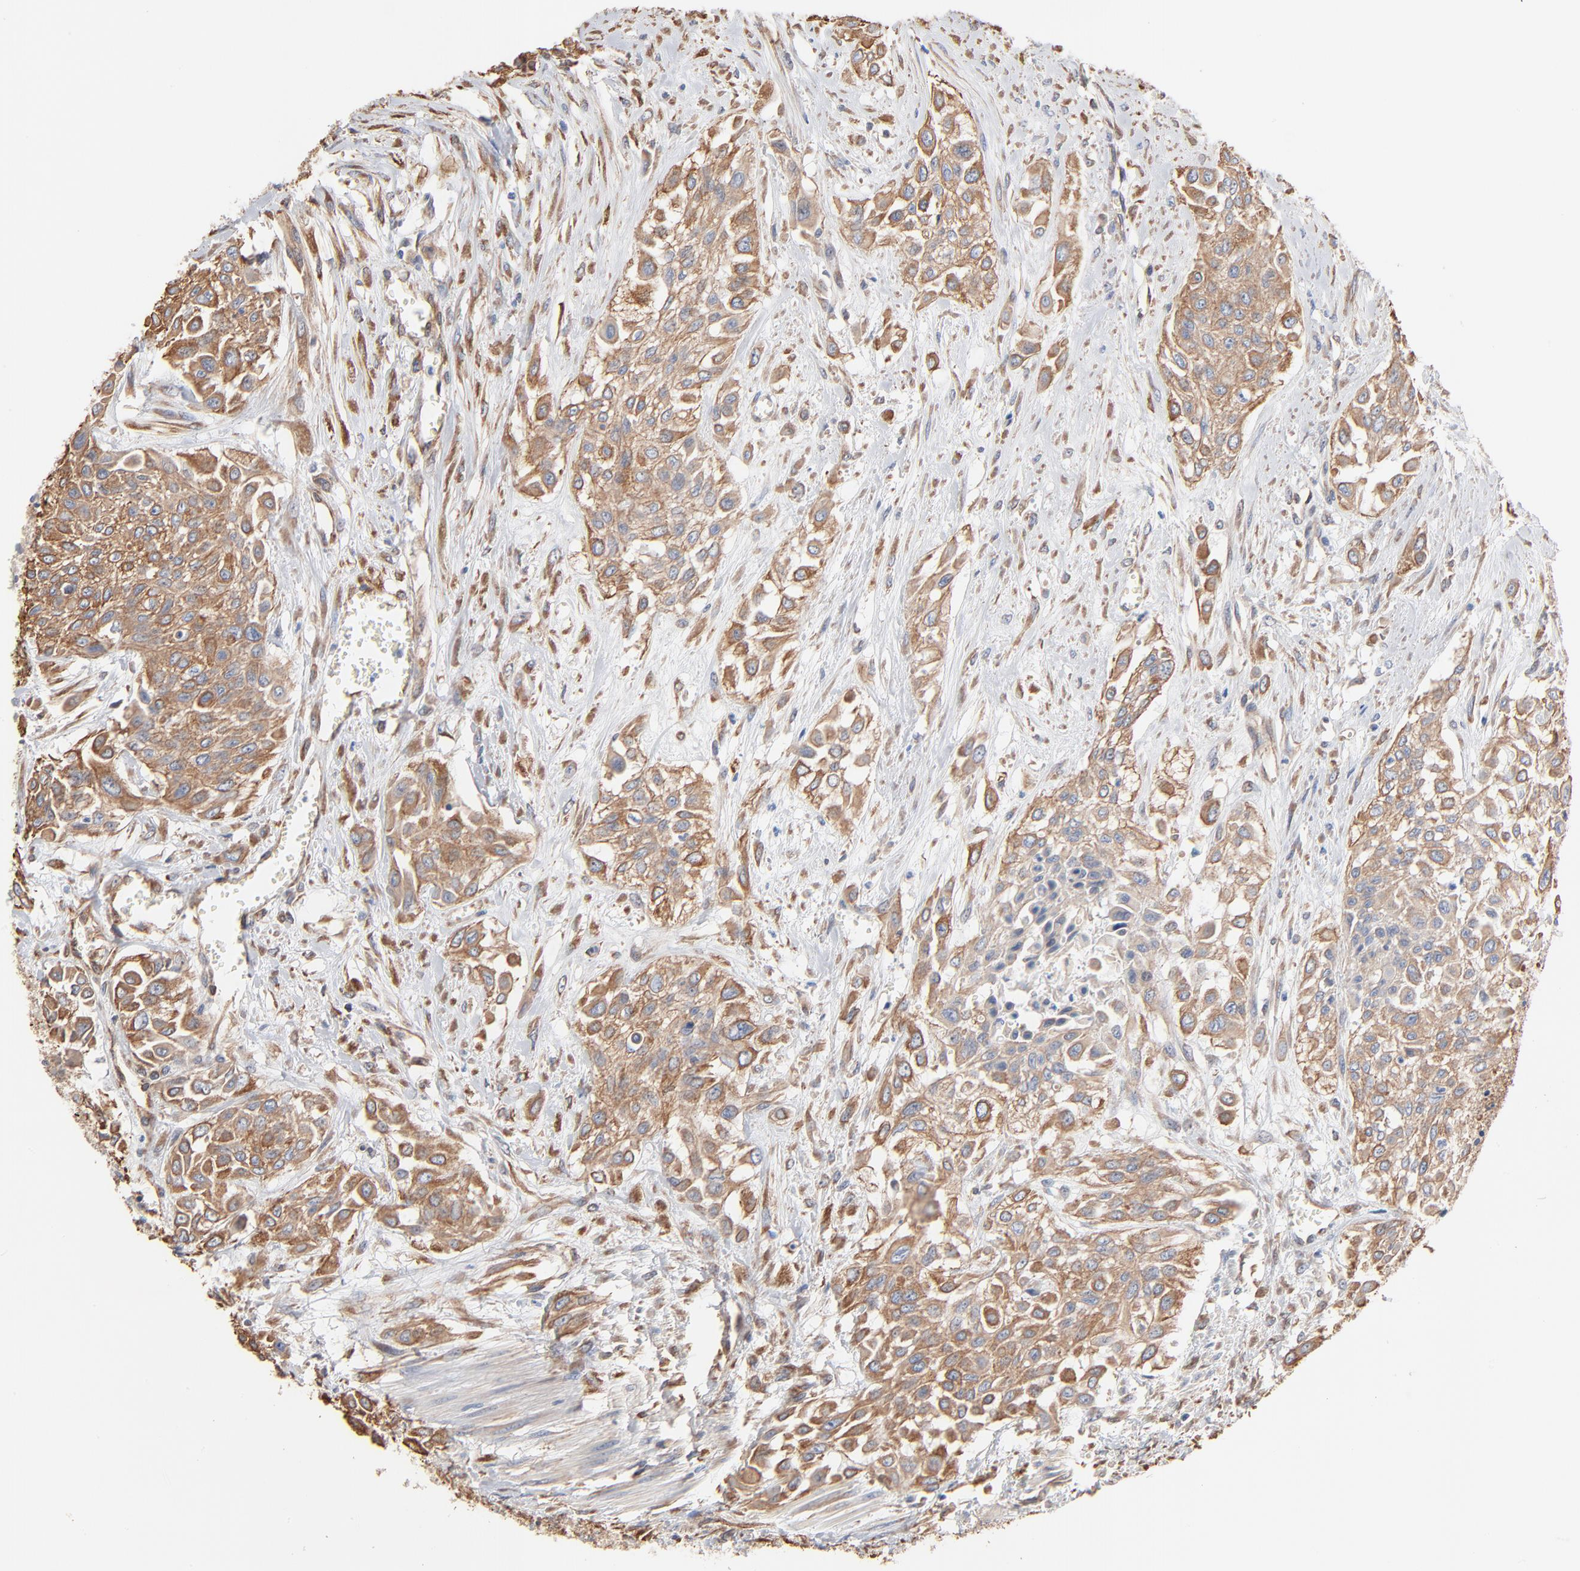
{"staining": {"intensity": "moderate", "quantity": ">75%", "location": "cytoplasmic/membranous"}, "tissue": "urothelial cancer", "cell_type": "Tumor cells", "image_type": "cancer", "snomed": [{"axis": "morphology", "description": "Urothelial carcinoma, High grade"}, {"axis": "topography", "description": "Urinary bladder"}], "caption": "DAB (3,3'-diaminobenzidine) immunohistochemical staining of human urothelial cancer displays moderate cytoplasmic/membranous protein expression in approximately >75% of tumor cells. The protein is shown in brown color, while the nuclei are stained blue.", "gene": "ABCD4", "patient": {"sex": "male", "age": 57}}